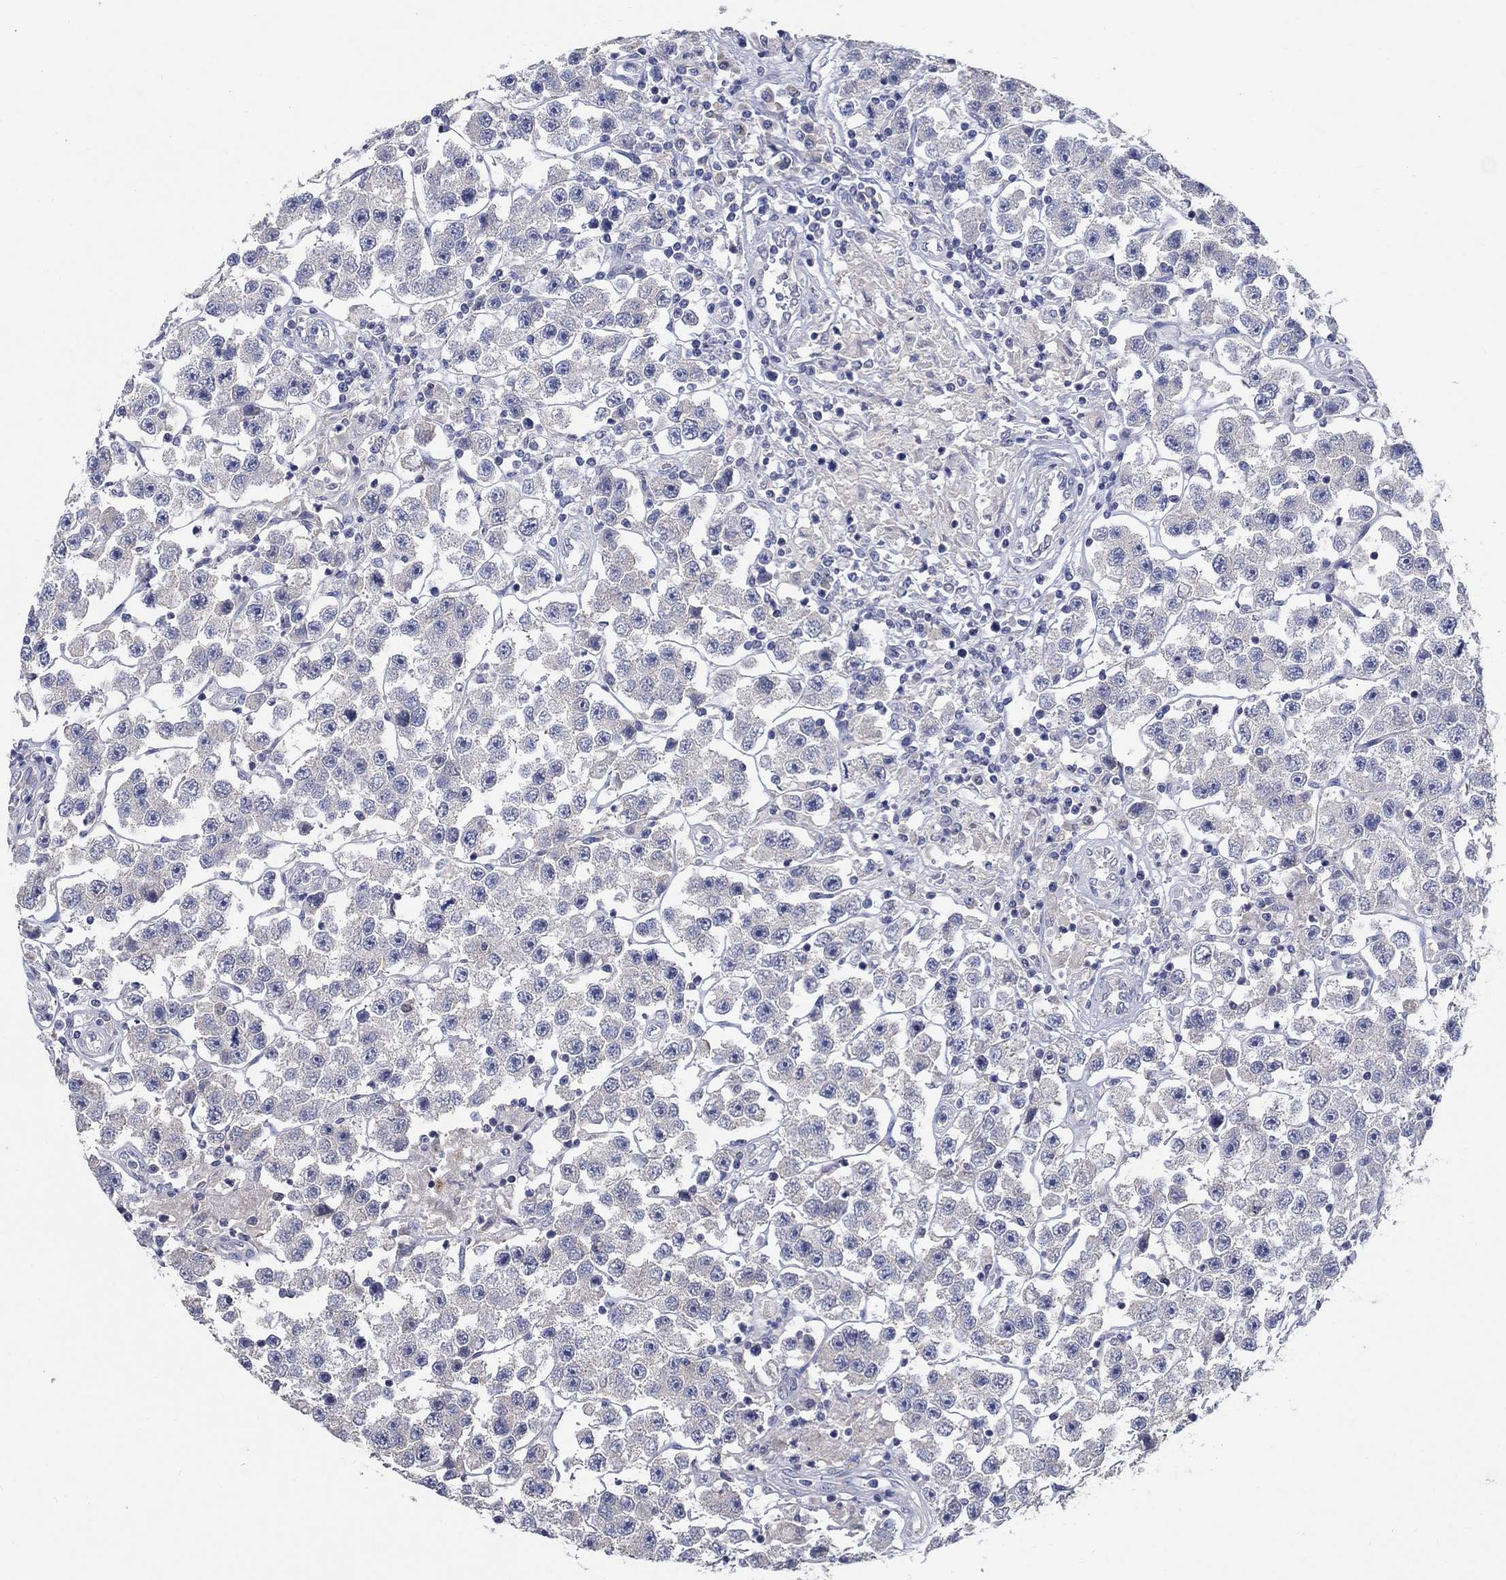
{"staining": {"intensity": "negative", "quantity": "none", "location": "none"}, "tissue": "testis cancer", "cell_type": "Tumor cells", "image_type": "cancer", "snomed": [{"axis": "morphology", "description": "Seminoma, NOS"}, {"axis": "topography", "description": "Testis"}], "caption": "Immunohistochemistry (IHC) micrograph of neoplastic tissue: human testis cancer stained with DAB reveals no significant protein staining in tumor cells. Nuclei are stained in blue.", "gene": "PROZ", "patient": {"sex": "male", "age": 45}}